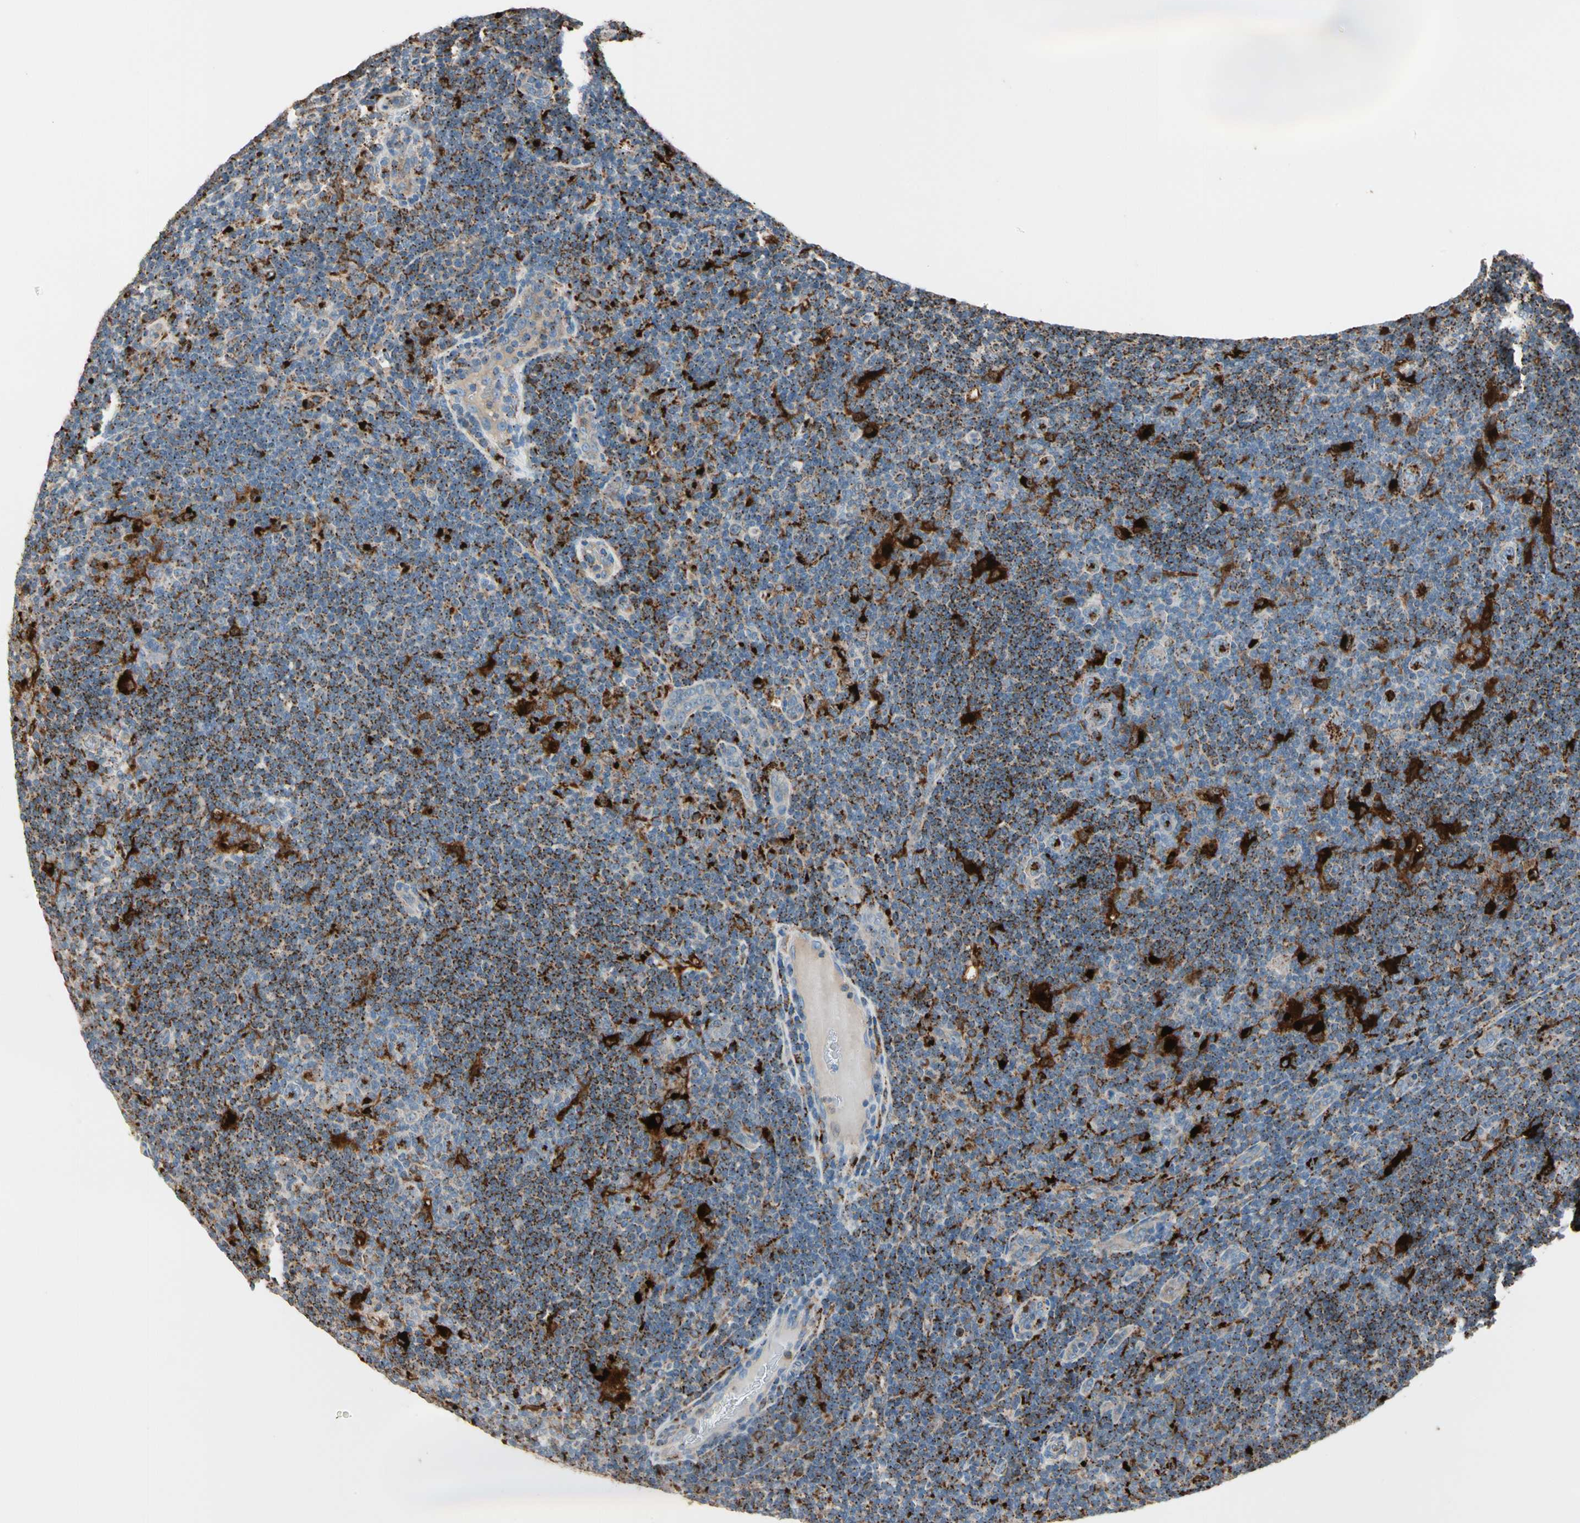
{"staining": {"intensity": "strong", "quantity": "25%-75%", "location": "cytoplasmic/membranous"}, "tissue": "lymphoma", "cell_type": "Tumor cells", "image_type": "cancer", "snomed": [{"axis": "morphology", "description": "Hodgkin's disease, NOS"}, {"axis": "topography", "description": "Lymph node"}], "caption": "Lymphoma stained with a protein marker reveals strong staining in tumor cells.", "gene": "GM2A", "patient": {"sex": "female", "age": 57}}